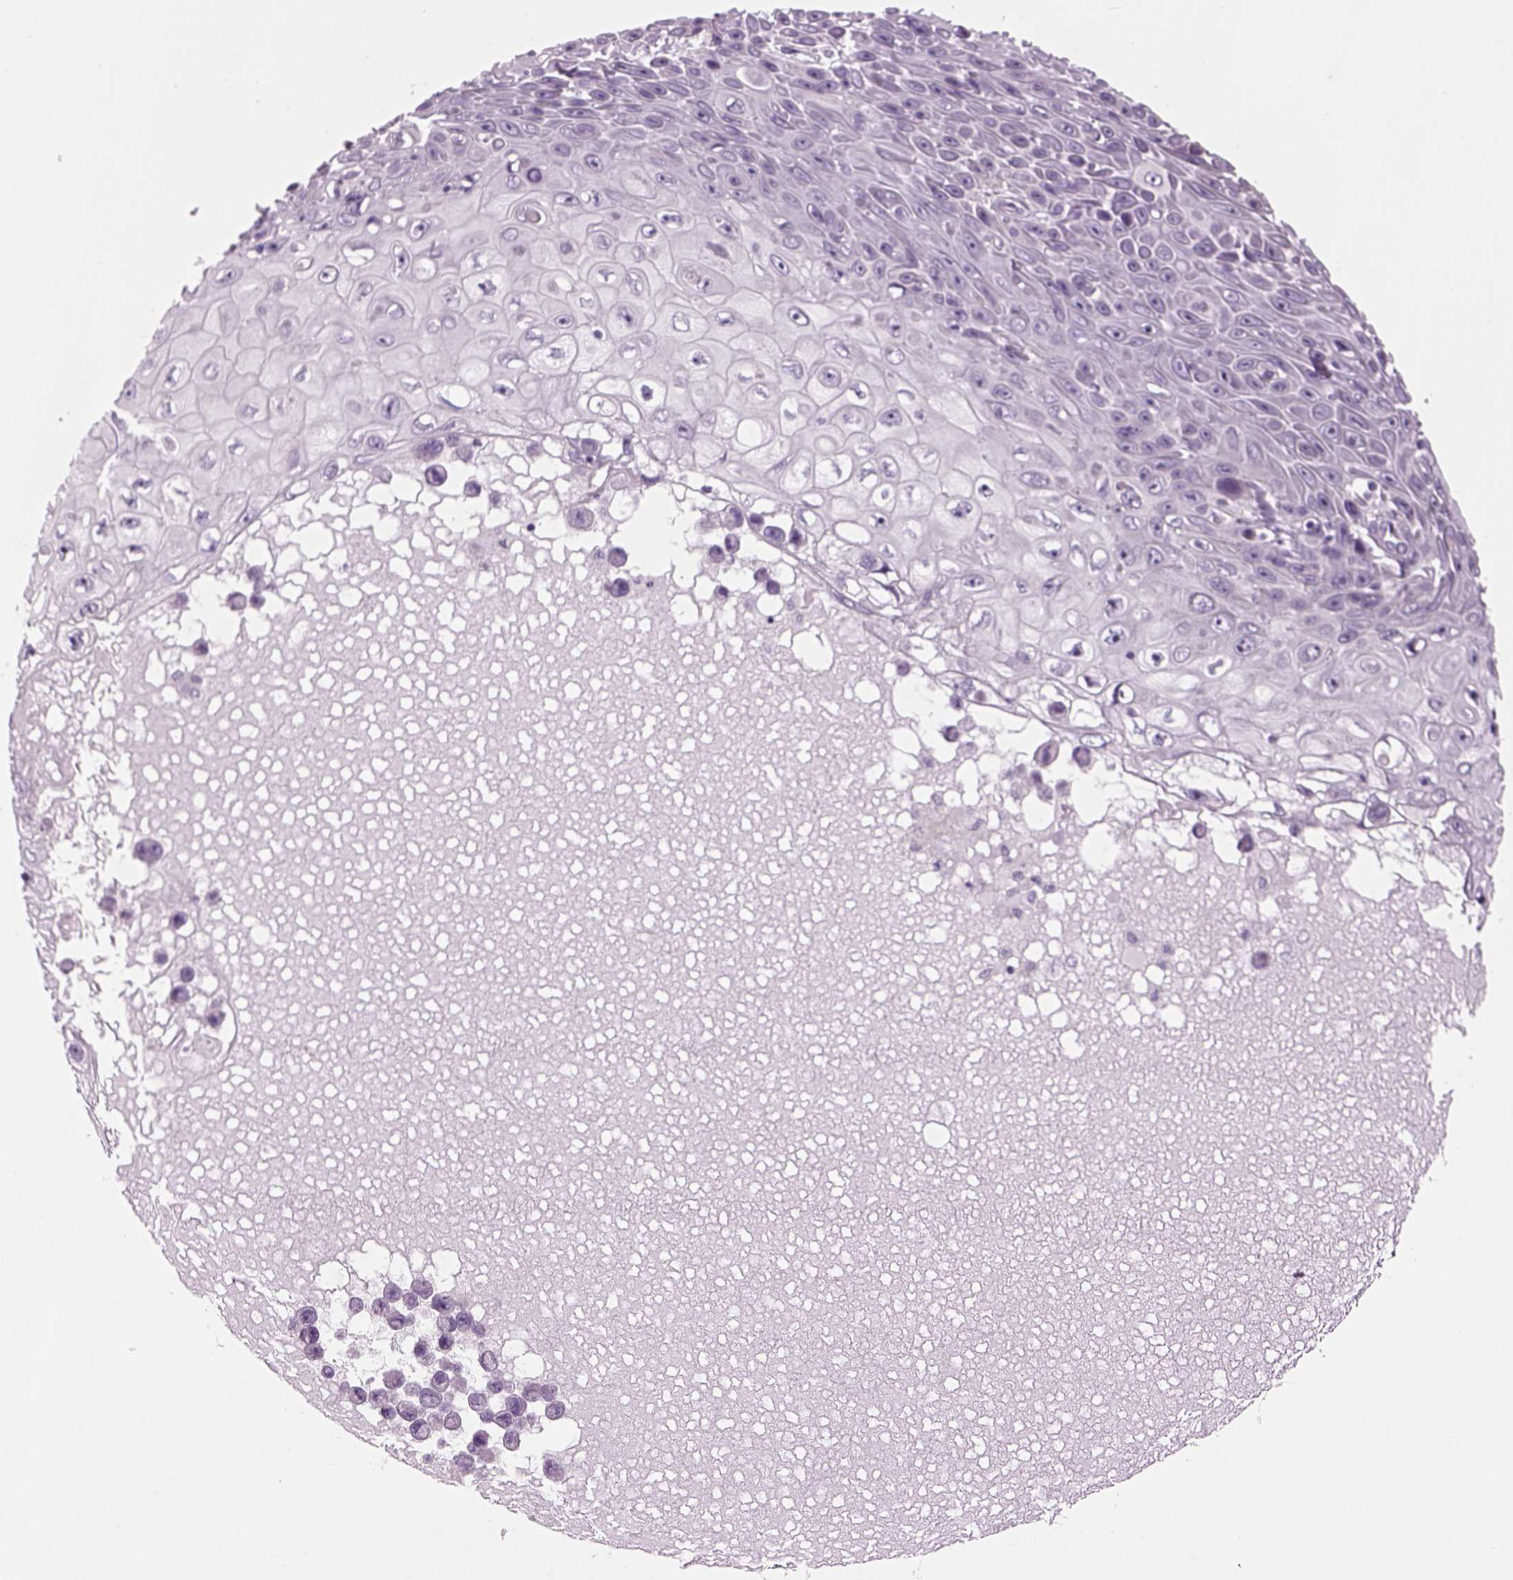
{"staining": {"intensity": "negative", "quantity": "none", "location": "none"}, "tissue": "skin cancer", "cell_type": "Tumor cells", "image_type": "cancer", "snomed": [{"axis": "morphology", "description": "Squamous cell carcinoma, NOS"}, {"axis": "topography", "description": "Skin"}], "caption": "Immunohistochemistry histopathology image of human skin cancer stained for a protein (brown), which shows no staining in tumor cells.", "gene": "KCNMB4", "patient": {"sex": "male", "age": 82}}